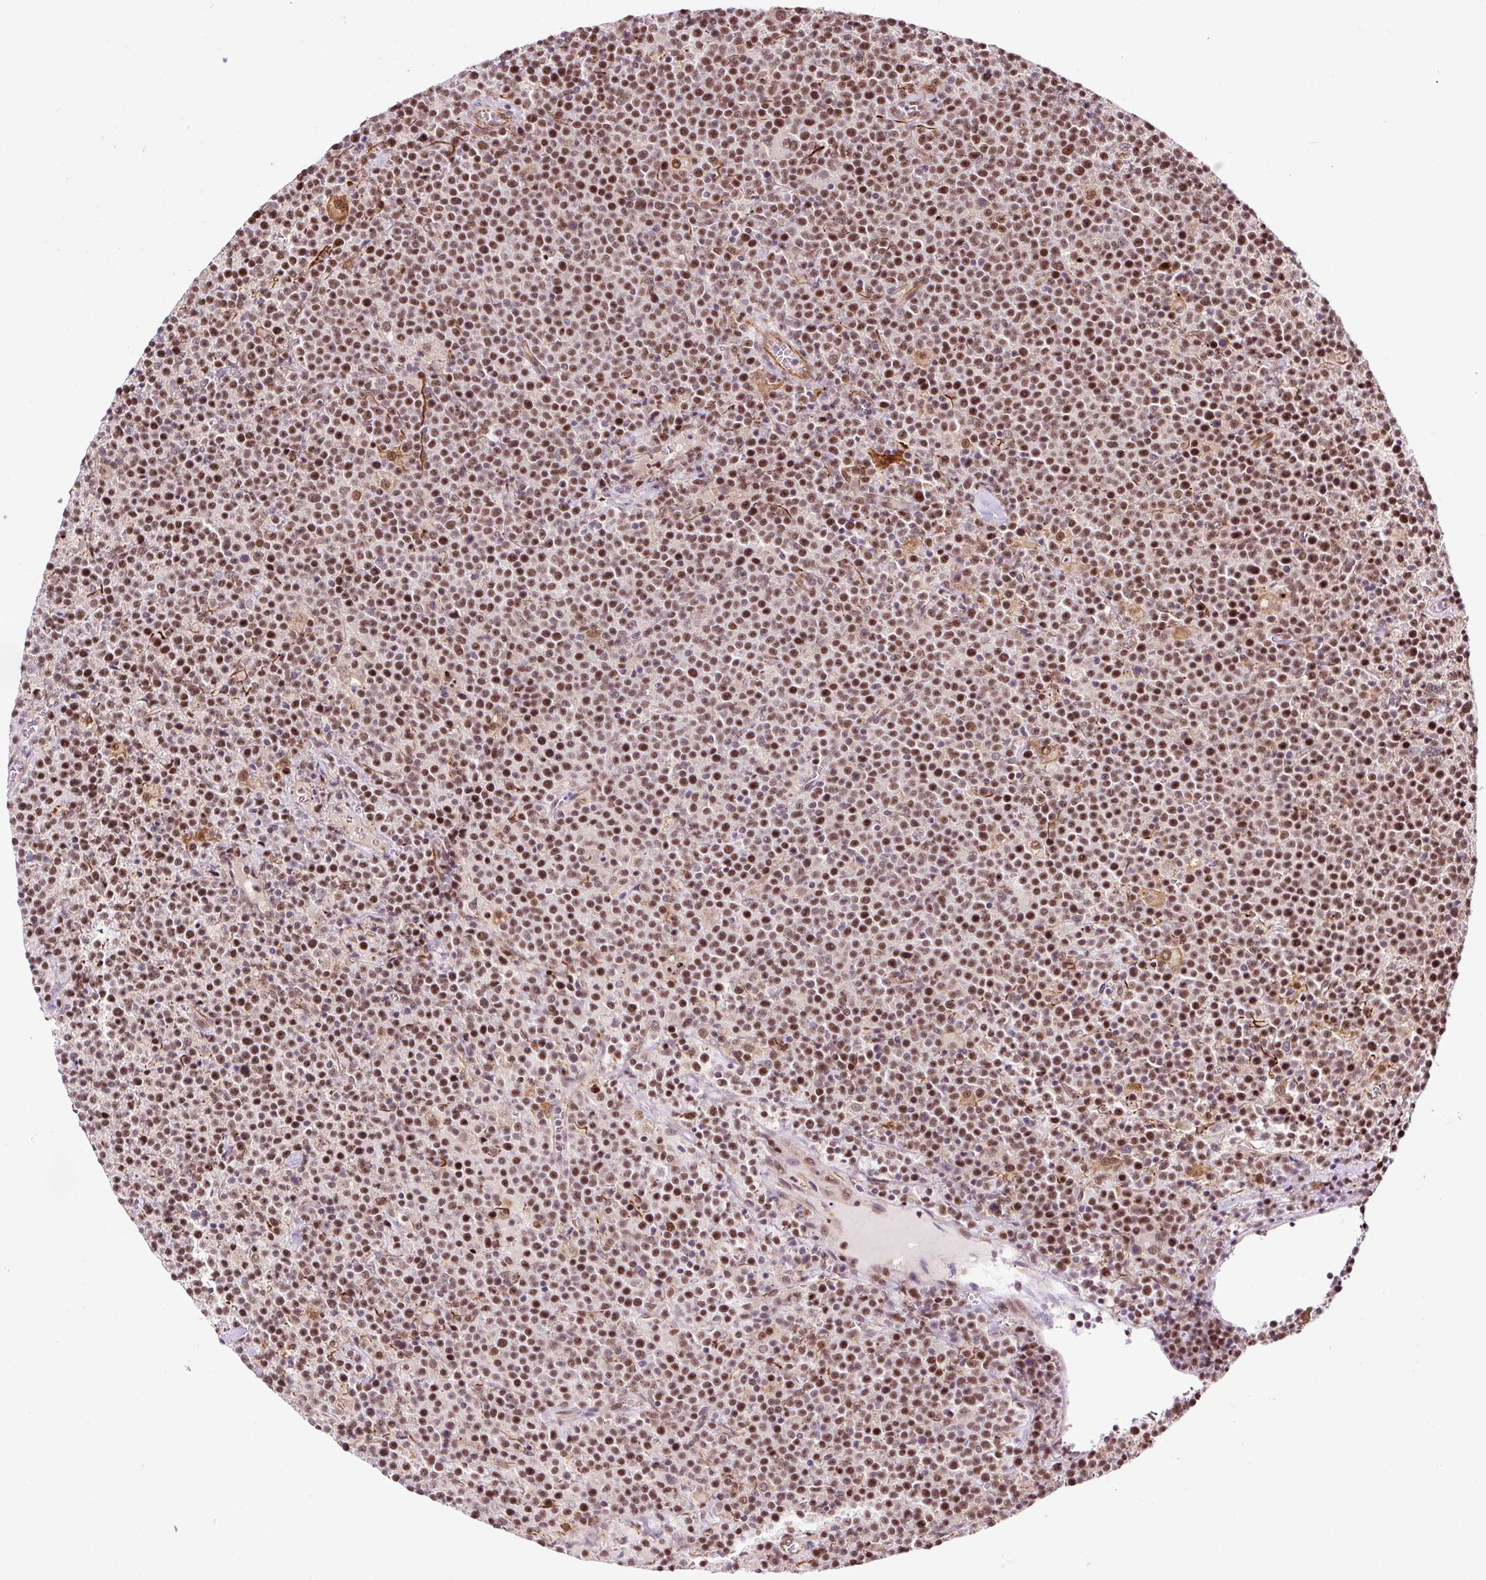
{"staining": {"intensity": "moderate", "quantity": ">75%", "location": "nuclear"}, "tissue": "lymphoma", "cell_type": "Tumor cells", "image_type": "cancer", "snomed": [{"axis": "morphology", "description": "Malignant lymphoma, non-Hodgkin's type, High grade"}, {"axis": "topography", "description": "Lymph node"}], "caption": "This micrograph demonstrates immunohistochemistry (IHC) staining of human lymphoma, with medium moderate nuclear staining in approximately >75% of tumor cells.", "gene": "LUC7L2", "patient": {"sex": "male", "age": 61}}